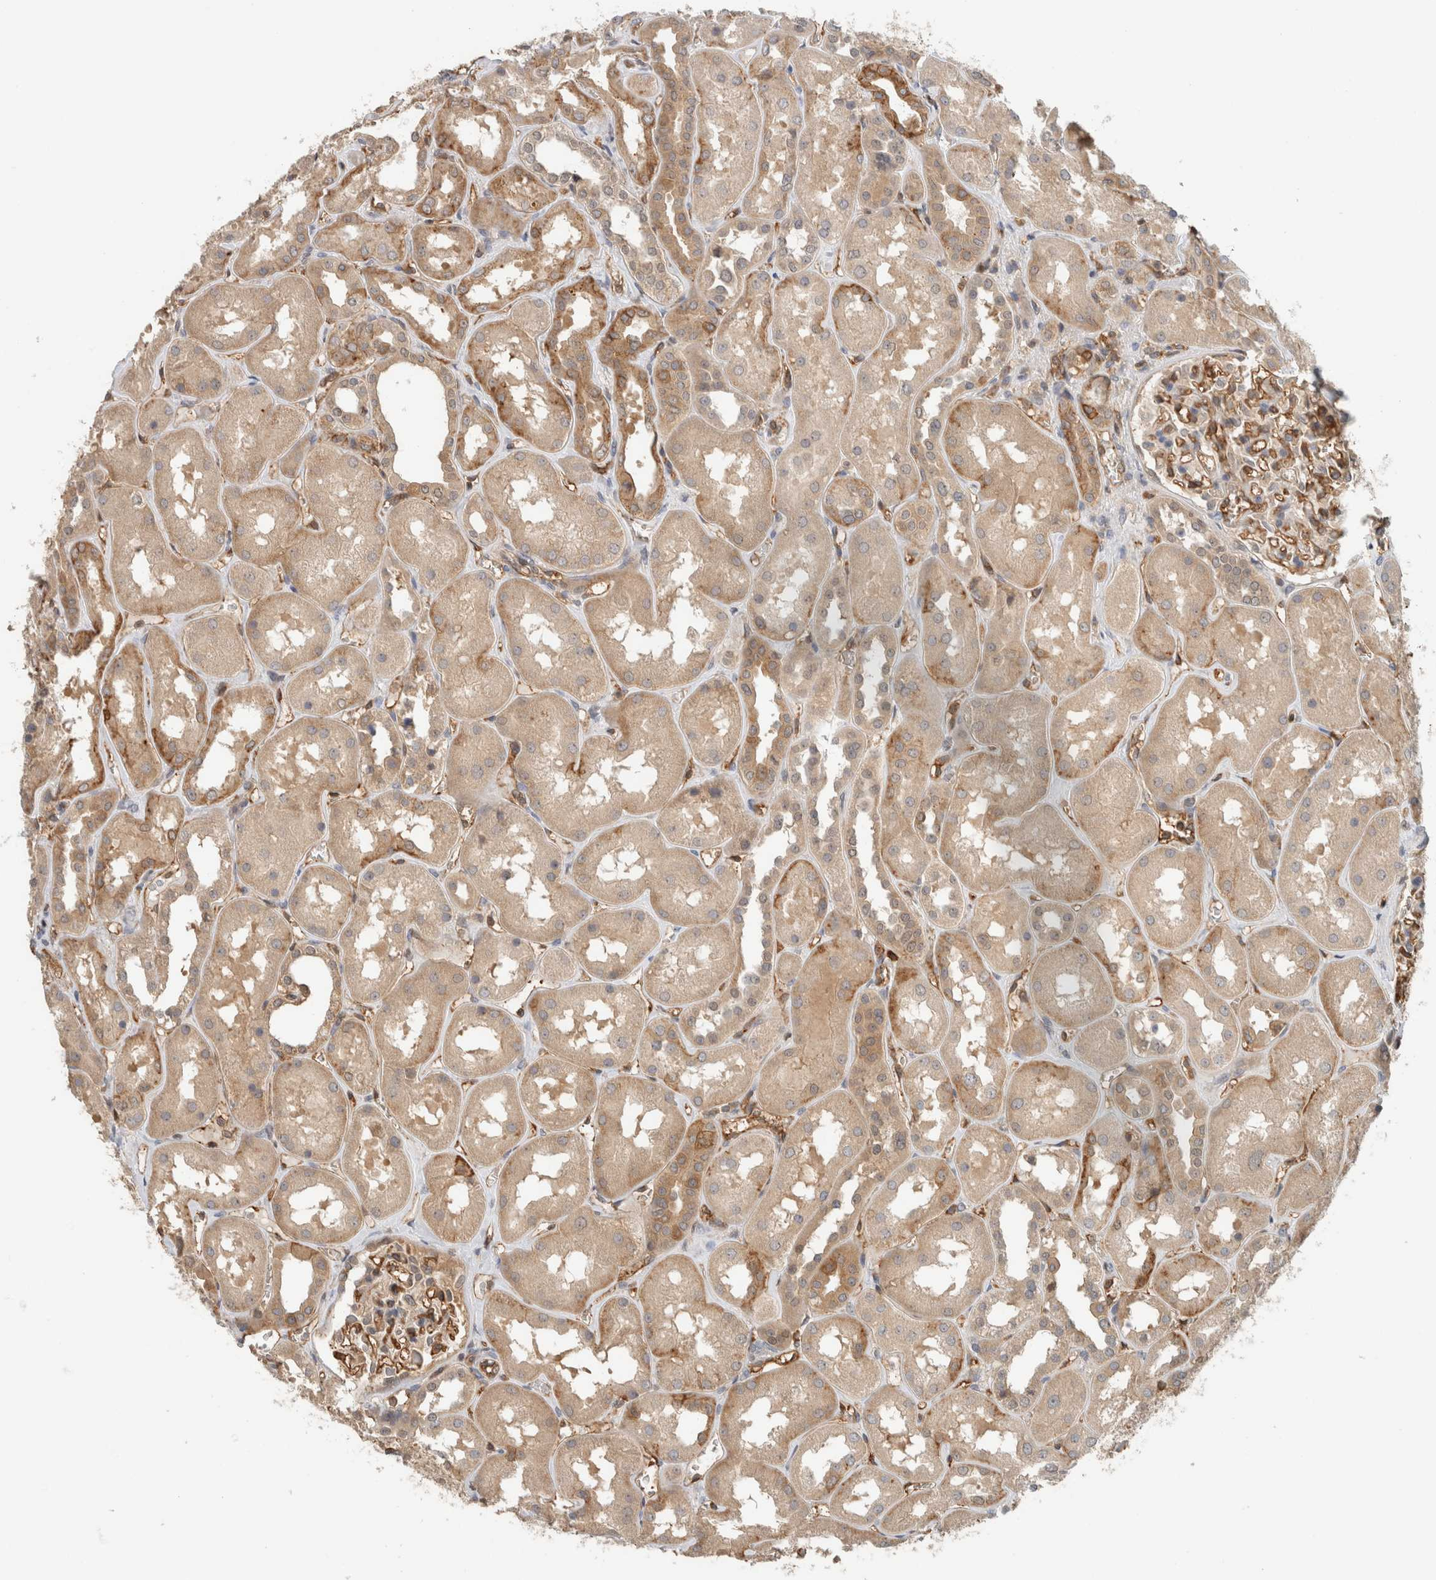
{"staining": {"intensity": "negative", "quantity": "none", "location": "none"}, "tissue": "kidney", "cell_type": "Cells in glomeruli", "image_type": "normal", "snomed": [{"axis": "morphology", "description": "Normal tissue, NOS"}, {"axis": "topography", "description": "Kidney"}], "caption": "Protein analysis of unremarkable kidney exhibits no significant expression in cells in glomeruli.", "gene": "PFDN4", "patient": {"sex": "male", "age": 70}}